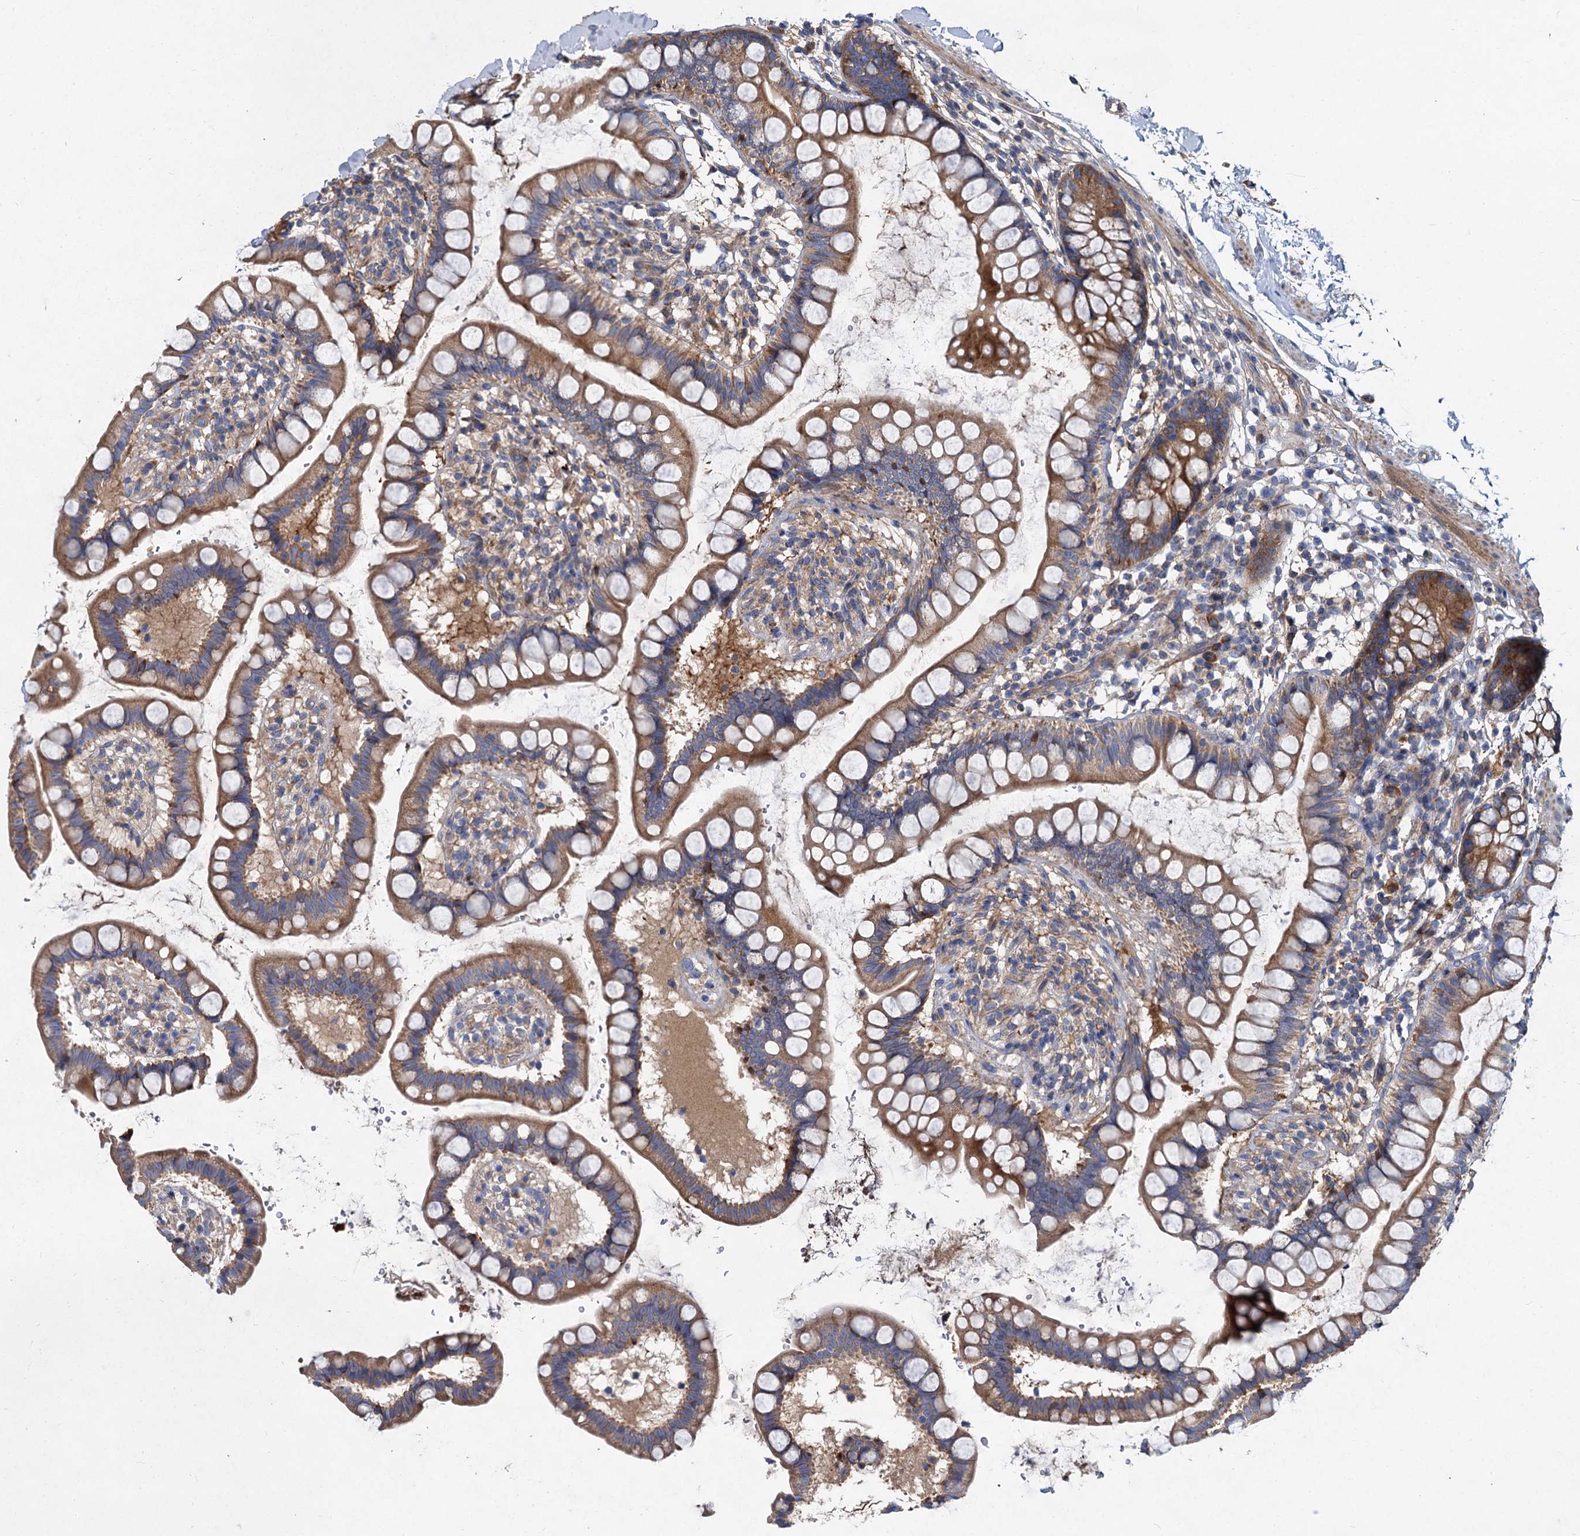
{"staining": {"intensity": "moderate", "quantity": ">75%", "location": "cytoplasmic/membranous"}, "tissue": "small intestine", "cell_type": "Glandular cells", "image_type": "normal", "snomed": [{"axis": "morphology", "description": "Normal tissue, NOS"}, {"axis": "topography", "description": "Small intestine"}], "caption": "Immunohistochemical staining of normal human small intestine exhibits moderate cytoplasmic/membranous protein positivity in approximately >75% of glandular cells. (Stains: DAB in brown, nuclei in blue, Microscopy: brightfield microscopy at high magnification).", "gene": "ALKBH7", "patient": {"sex": "female", "age": 84}}